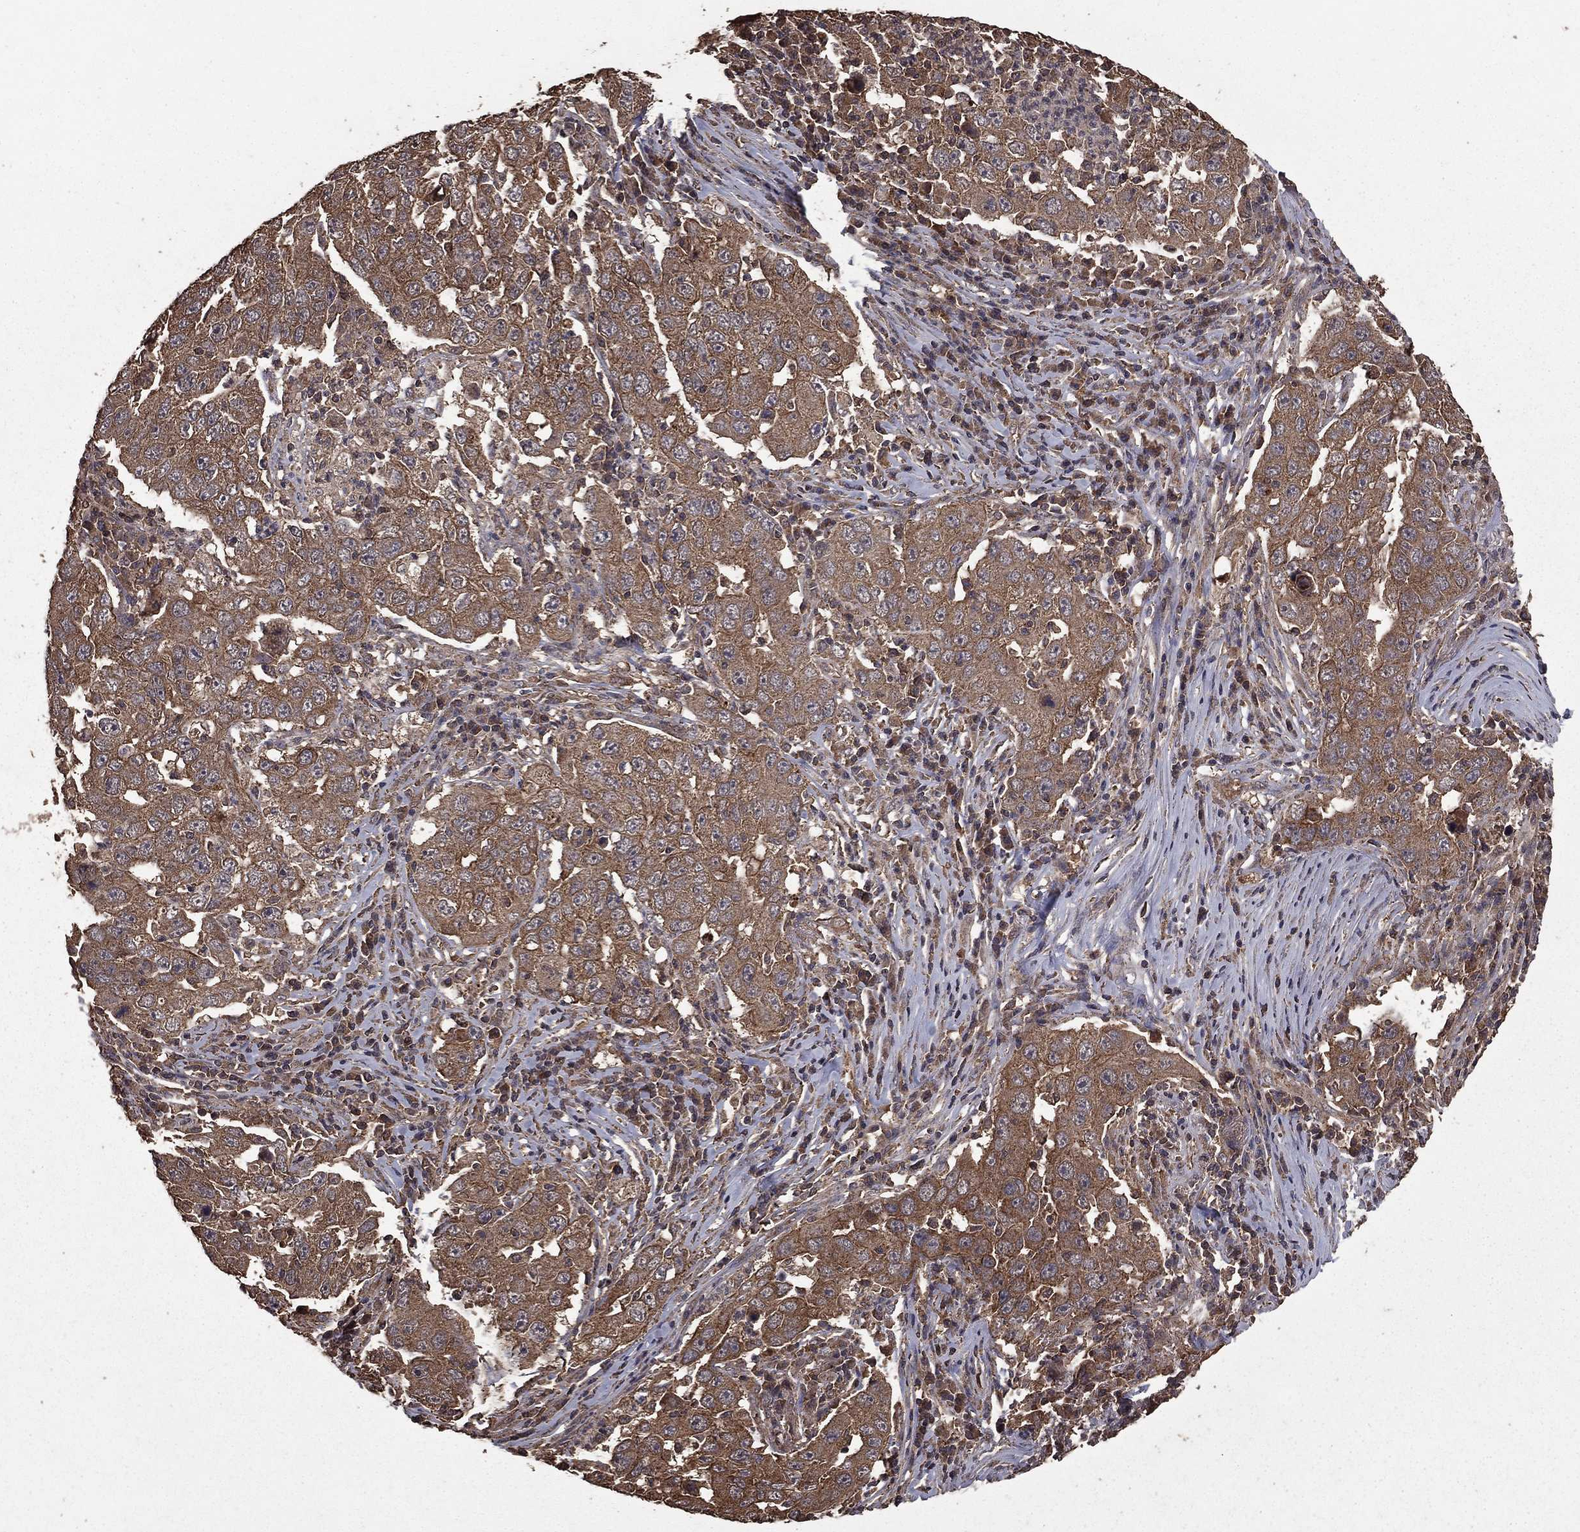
{"staining": {"intensity": "weak", "quantity": ">75%", "location": "cytoplasmic/membranous"}, "tissue": "lung cancer", "cell_type": "Tumor cells", "image_type": "cancer", "snomed": [{"axis": "morphology", "description": "Adenocarcinoma, NOS"}, {"axis": "topography", "description": "Lung"}], "caption": "About >75% of tumor cells in lung cancer show weak cytoplasmic/membranous protein expression as visualized by brown immunohistochemical staining.", "gene": "BIRC6", "patient": {"sex": "male", "age": 73}}